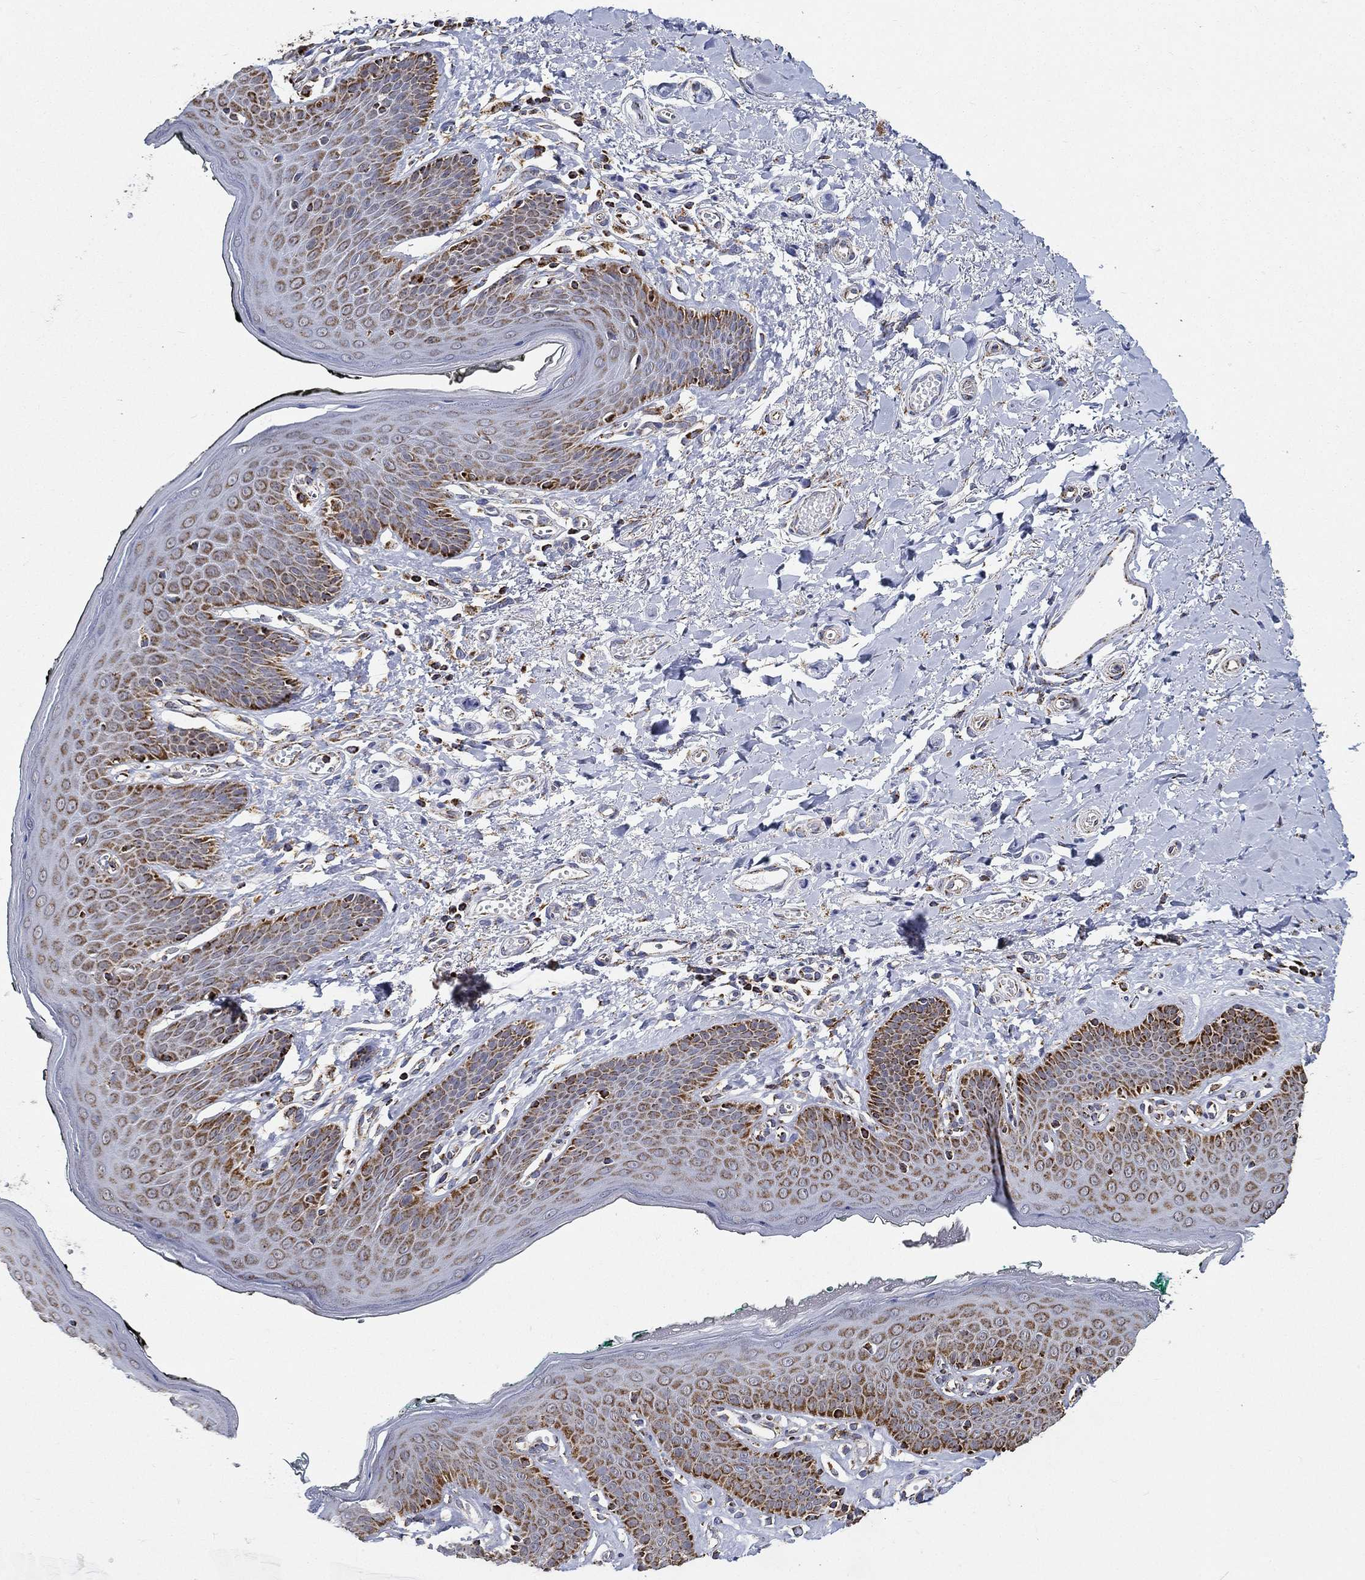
{"staining": {"intensity": "strong", "quantity": "<25%", "location": "cytoplasmic/membranous"}, "tissue": "vagina", "cell_type": "Squamous epithelial cells", "image_type": "normal", "snomed": [{"axis": "morphology", "description": "Normal tissue, NOS"}, {"axis": "topography", "description": "Vagina"}], "caption": "A medium amount of strong cytoplasmic/membranous staining is seen in approximately <25% of squamous epithelial cells in benign vagina. (brown staining indicates protein expression, while blue staining denotes nuclei).", "gene": "NDUFAB1", "patient": {"sex": "female", "age": 66}}